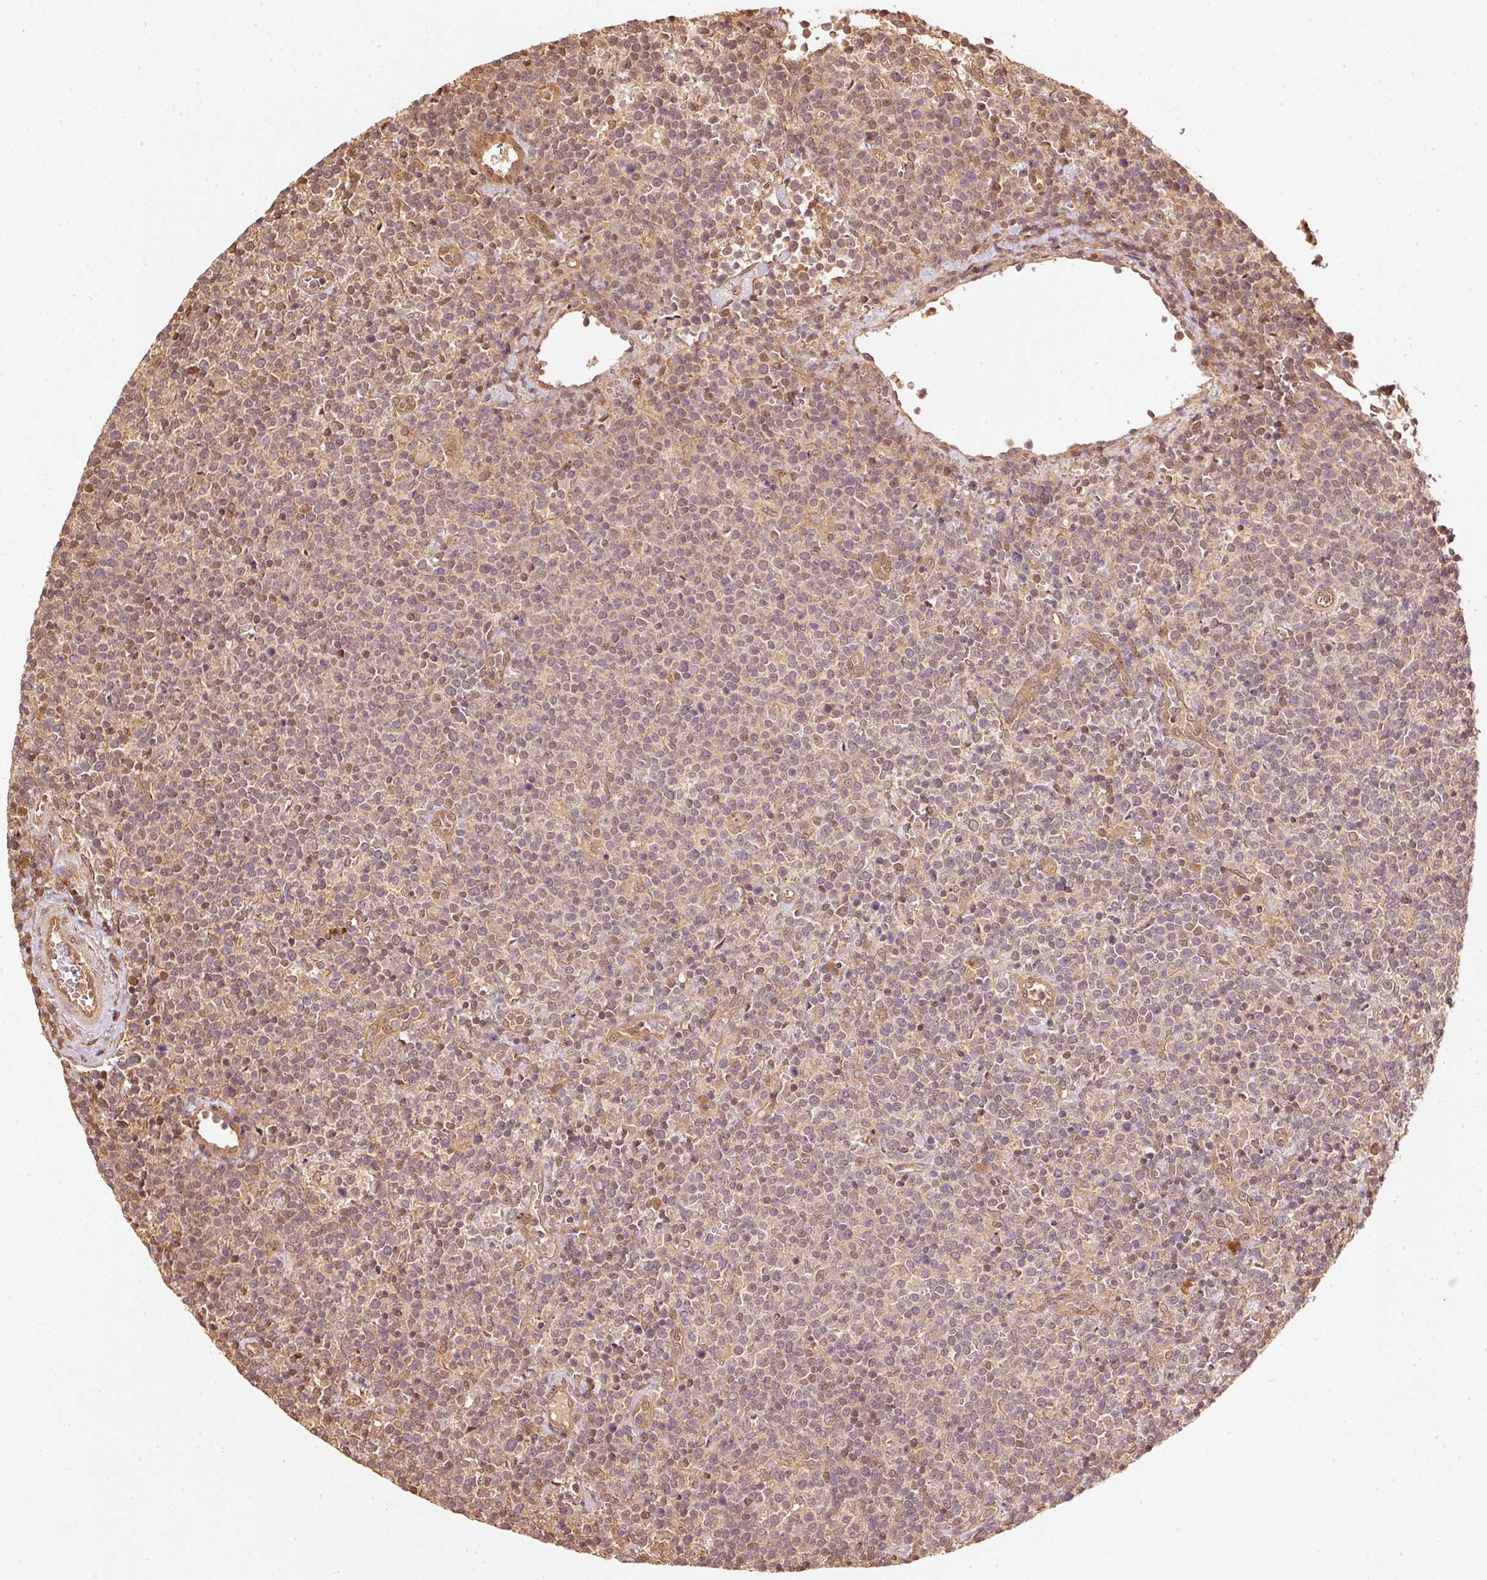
{"staining": {"intensity": "negative", "quantity": "none", "location": "none"}, "tissue": "lymphoma", "cell_type": "Tumor cells", "image_type": "cancer", "snomed": [{"axis": "morphology", "description": "Malignant lymphoma, non-Hodgkin's type, High grade"}, {"axis": "topography", "description": "Lymph node"}], "caption": "A histopathology image of human lymphoma is negative for staining in tumor cells.", "gene": "STAU1", "patient": {"sex": "male", "age": 61}}